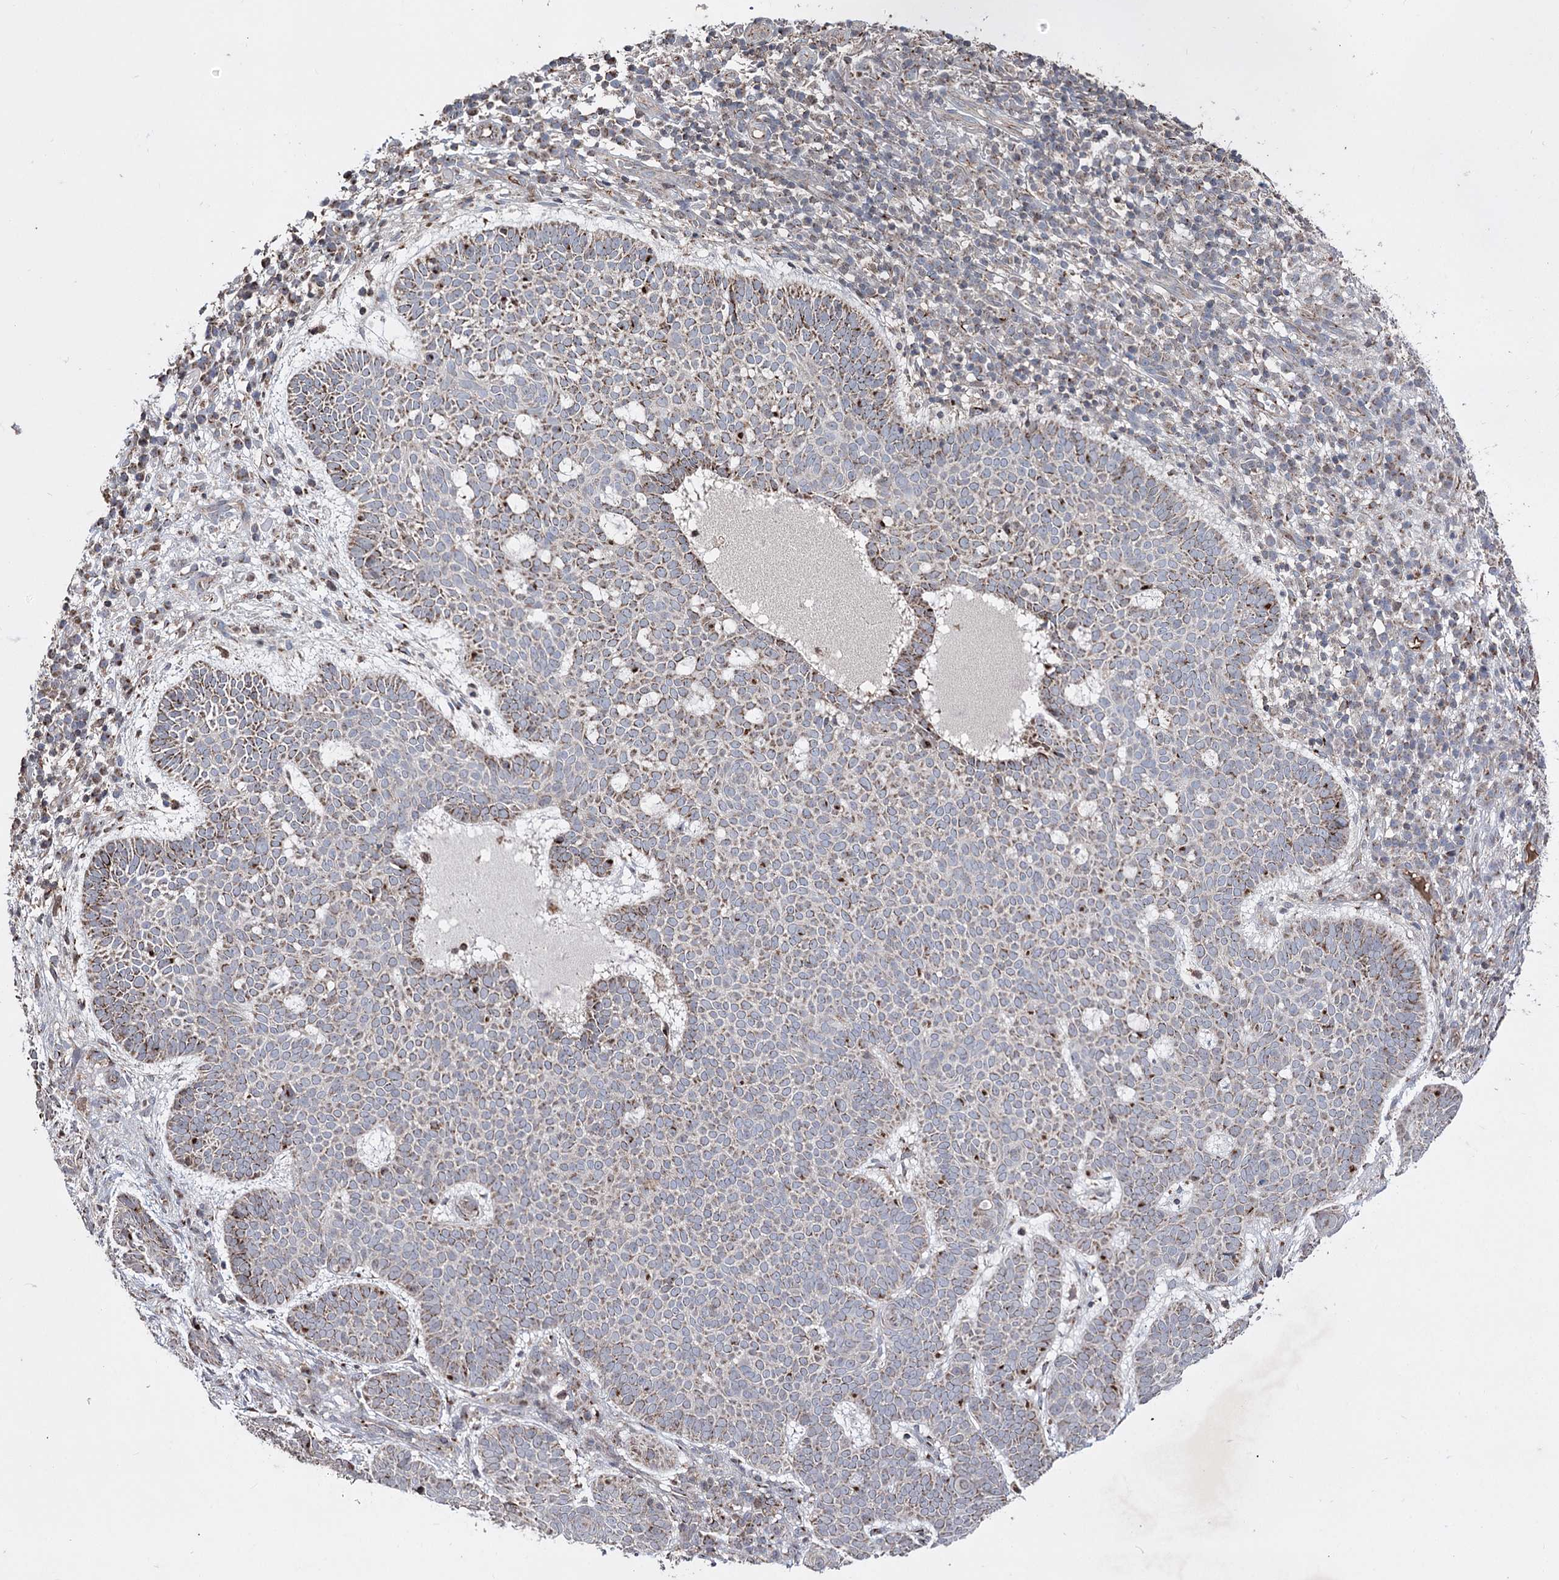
{"staining": {"intensity": "strong", "quantity": "<25%", "location": "cytoplasmic/membranous"}, "tissue": "skin cancer", "cell_type": "Tumor cells", "image_type": "cancer", "snomed": [{"axis": "morphology", "description": "Basal cell carcinoma"}, {"axis": "topography", "description": "Skin"}], "caption": "This micrograph shows IHC staining of human skin basal cell carcinoma, with medium strong cytoplasmic/membranous positivity in about <25% of tumor cells.", "gene": "ARHGAP20", "patient": {"sex": "male", "age": 85}}